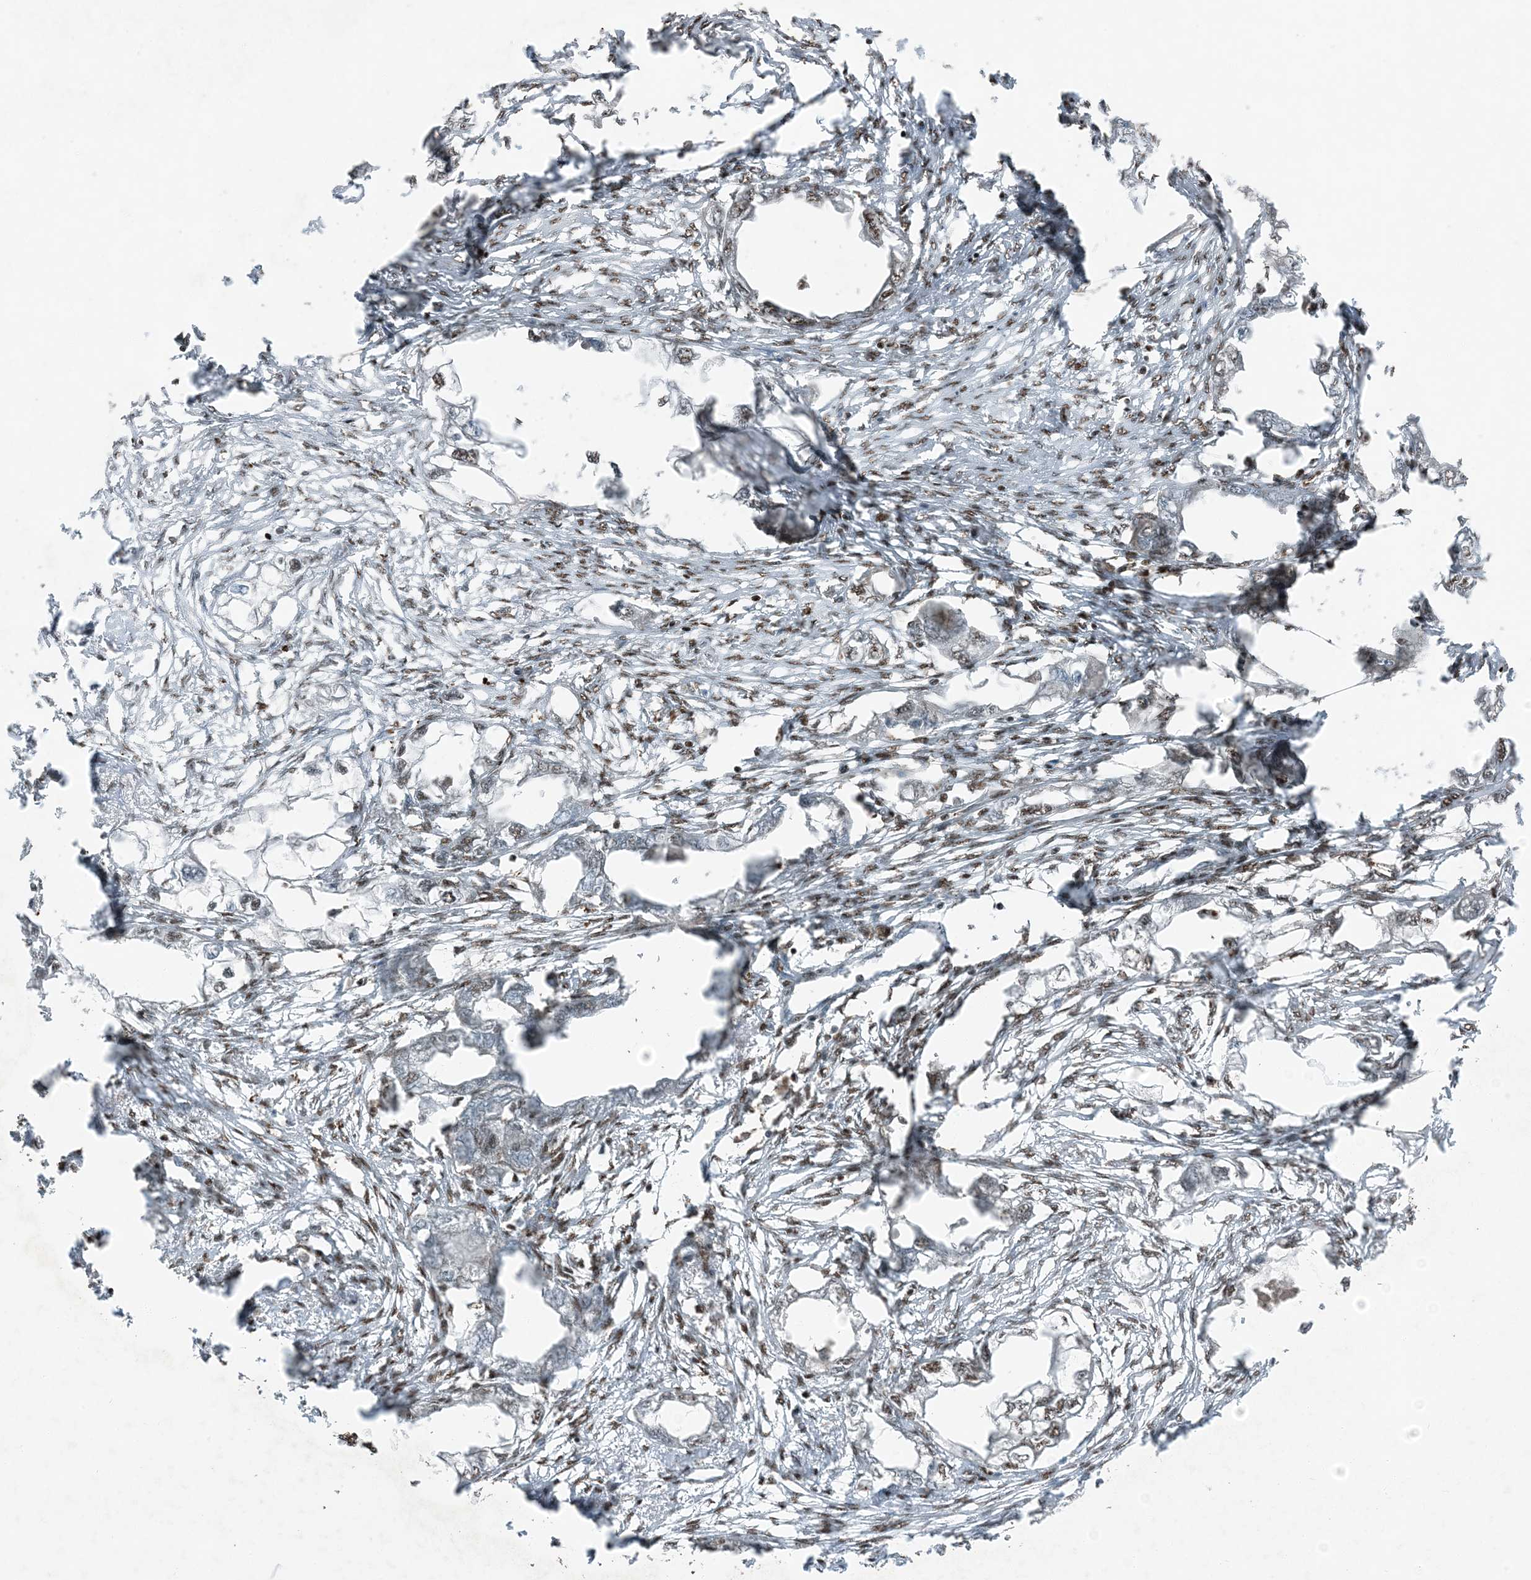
{"staining": {"intensity": "weak", "quantity": ">75%", "location": "nuclear"}, "tissue": "endometrial cancer", "cell_type": "Tumor cells", "image_type": "cancer", "snomed": [{"axis": "morphology", "description": "Adenocarcinoma, NOS"}, {"axis": "morphology", "description": "Adenocarcinoma, metastatic, NOS"}, {"axis": "topography", "description": "Adipose tissue"}, {"axis": "topography", "description": "Endometrium"}], "caption": "A histopathology image of metastatic adenocarcinoma (endometrial) stained for a protein displays weak nuclear brown staining in tumor cells. Using DAB (3,3'-diaminobenzidine) (brown) and hematoxylin (blue) stains, captured at high magnification using brightfield microscopy.", "gene": "TADA2B", "patient": {"sex": "female", "age": 67}}